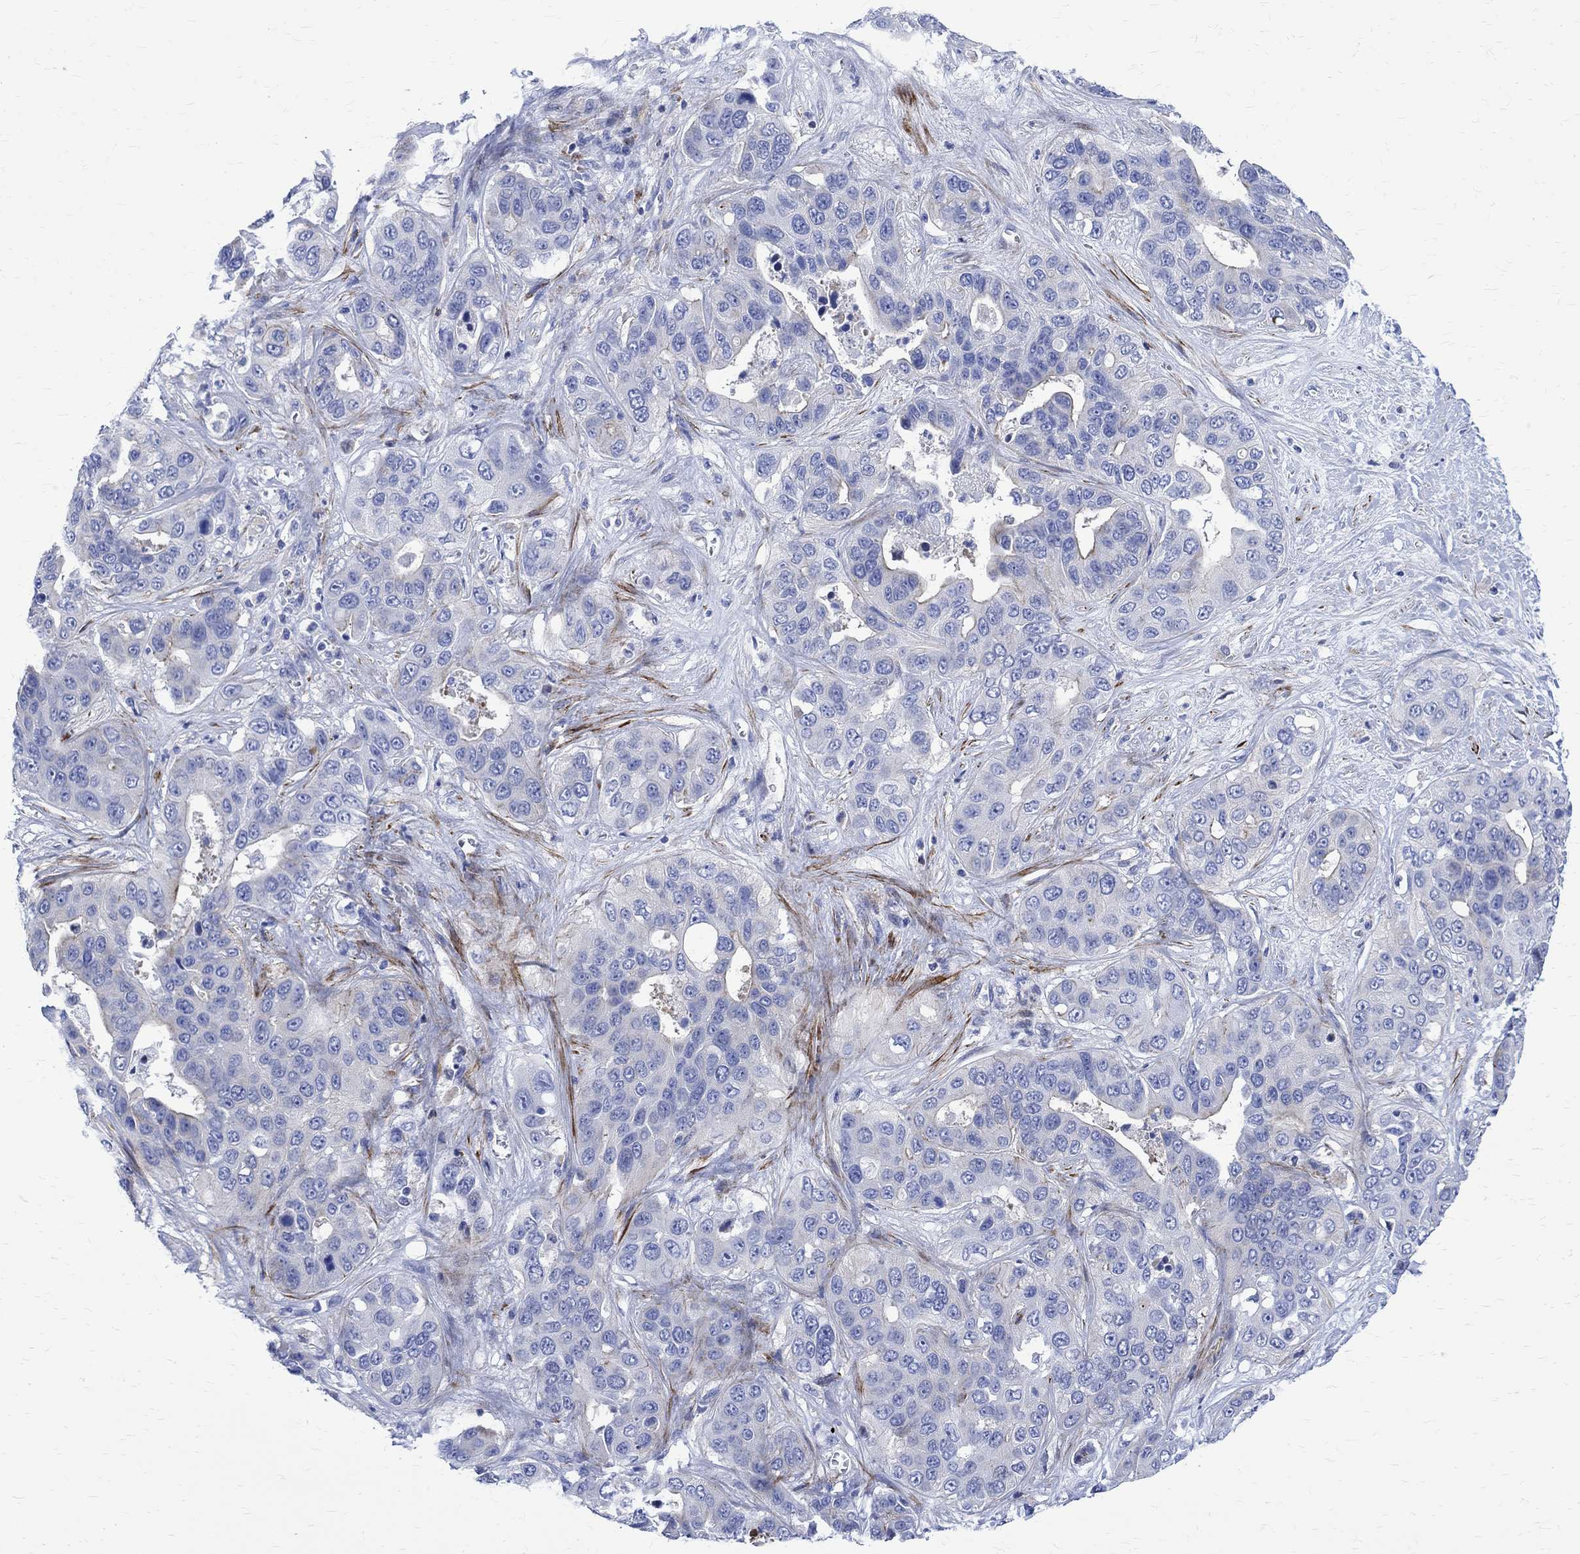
{"staining": {"intensity": "weak", "quantity": "<25%", "location": "cytoplasmic/membranous"}, "tissue": "liver cancer", "cell_type": "Tumor cells", "image_type": "cancer", "snomed": [{"axis": "morphology", "description": "Cholangiocarcinoma"}, {"axis": "topography", "description": "Liver"}], "caption": "Tumor cells show no significant protein positivity in liver cancer (cholangiocarcinoma).", "gene": "PARVB", "patient": {"sex": "female", "age": 52}}